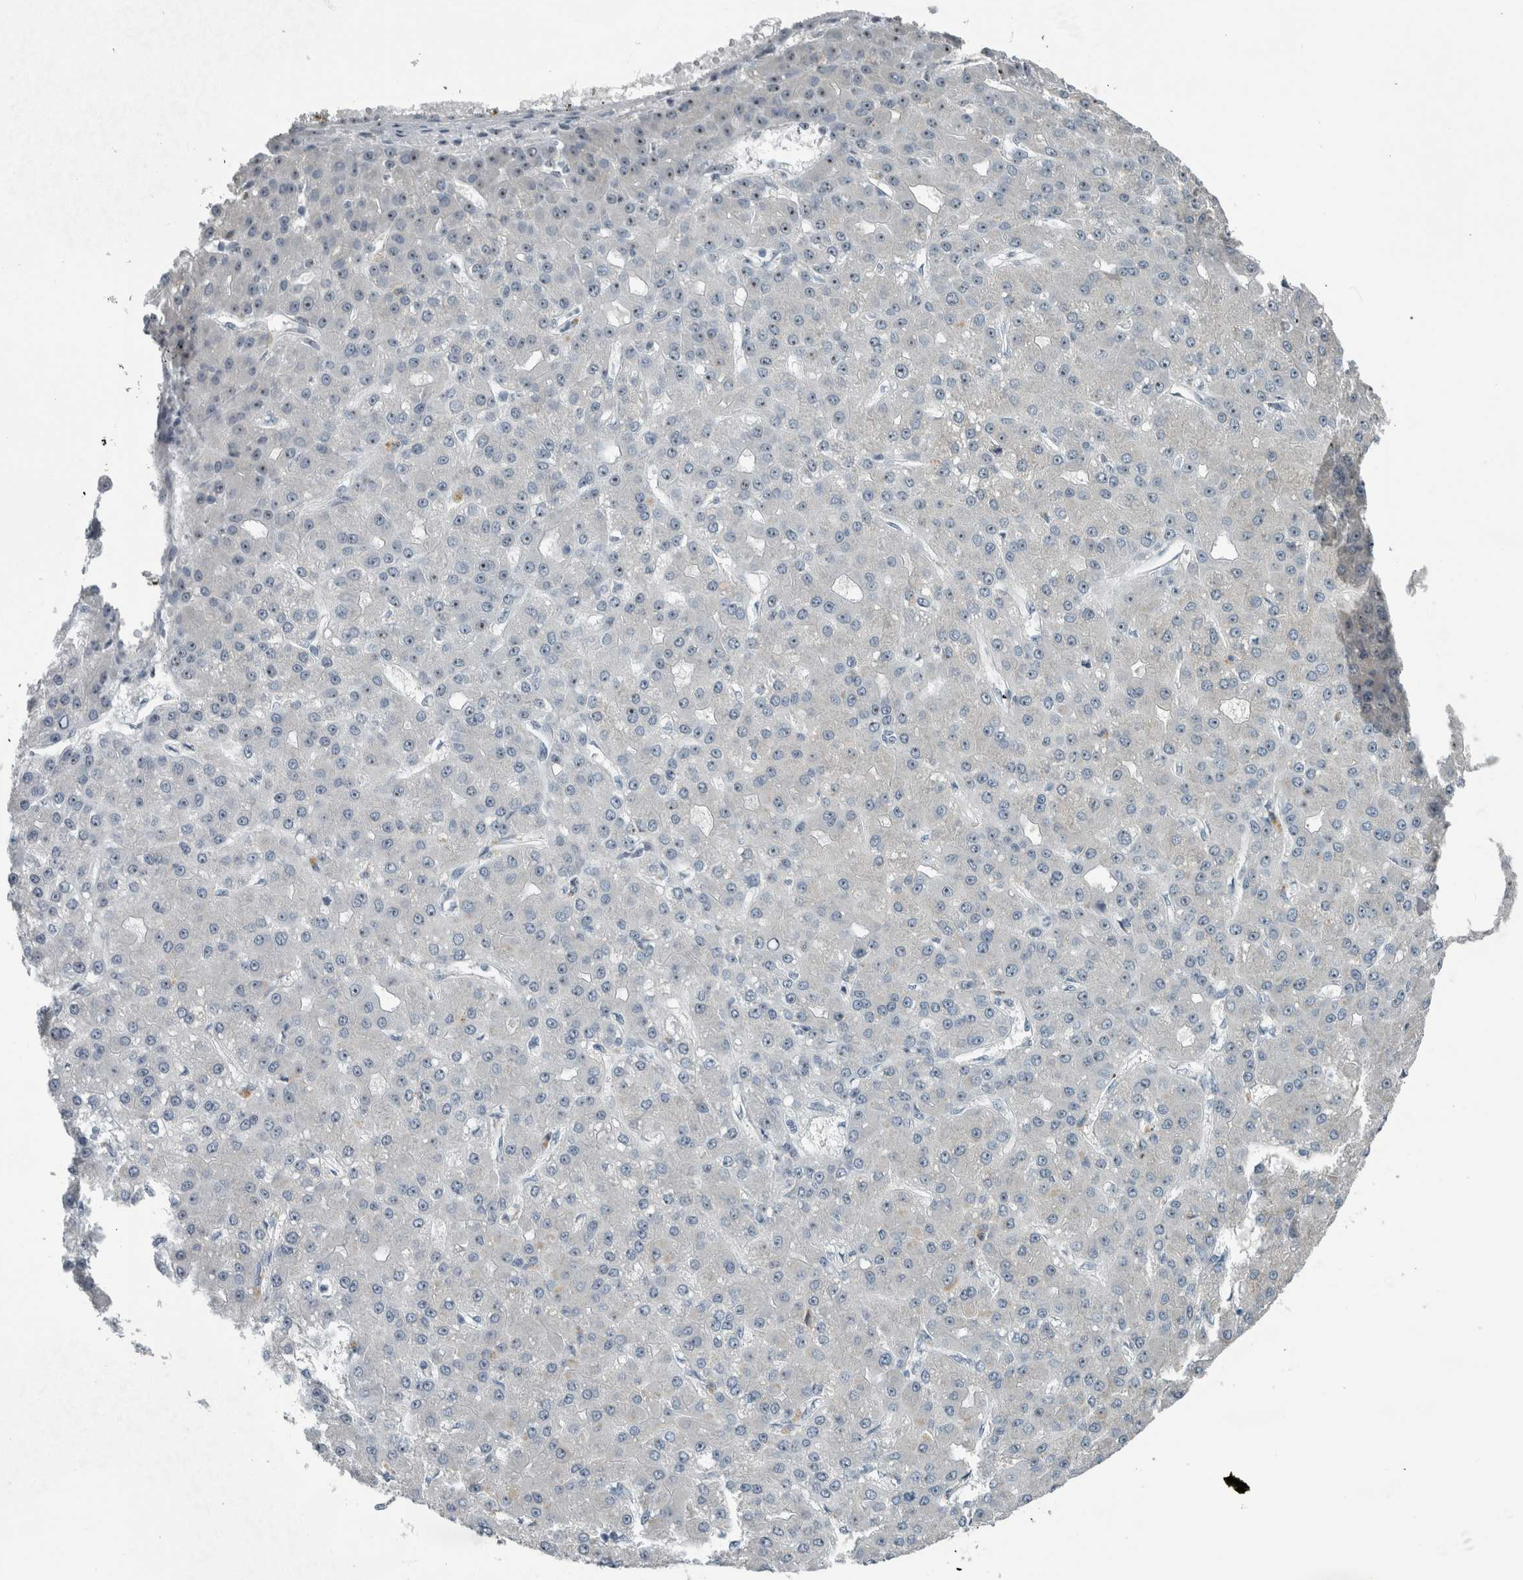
{"staining": {"intensity": "negative", "quantity": "none", "location": "none"}, "tissue": "liver cancer", "cell_type": "Tumor cells", "image_type": "cancer", "snomed": [{"axis": "morphology", "description": "Carcinoma, Hepatocellular, NOS"}, {"axis": "topography", "description": "Liver"}], "caption": "Tumor cells show no significant protein staining in liver hepatocellular carcinoma.", "gene": "UTP6", "patient": {"sex": "male", "age": 67}}